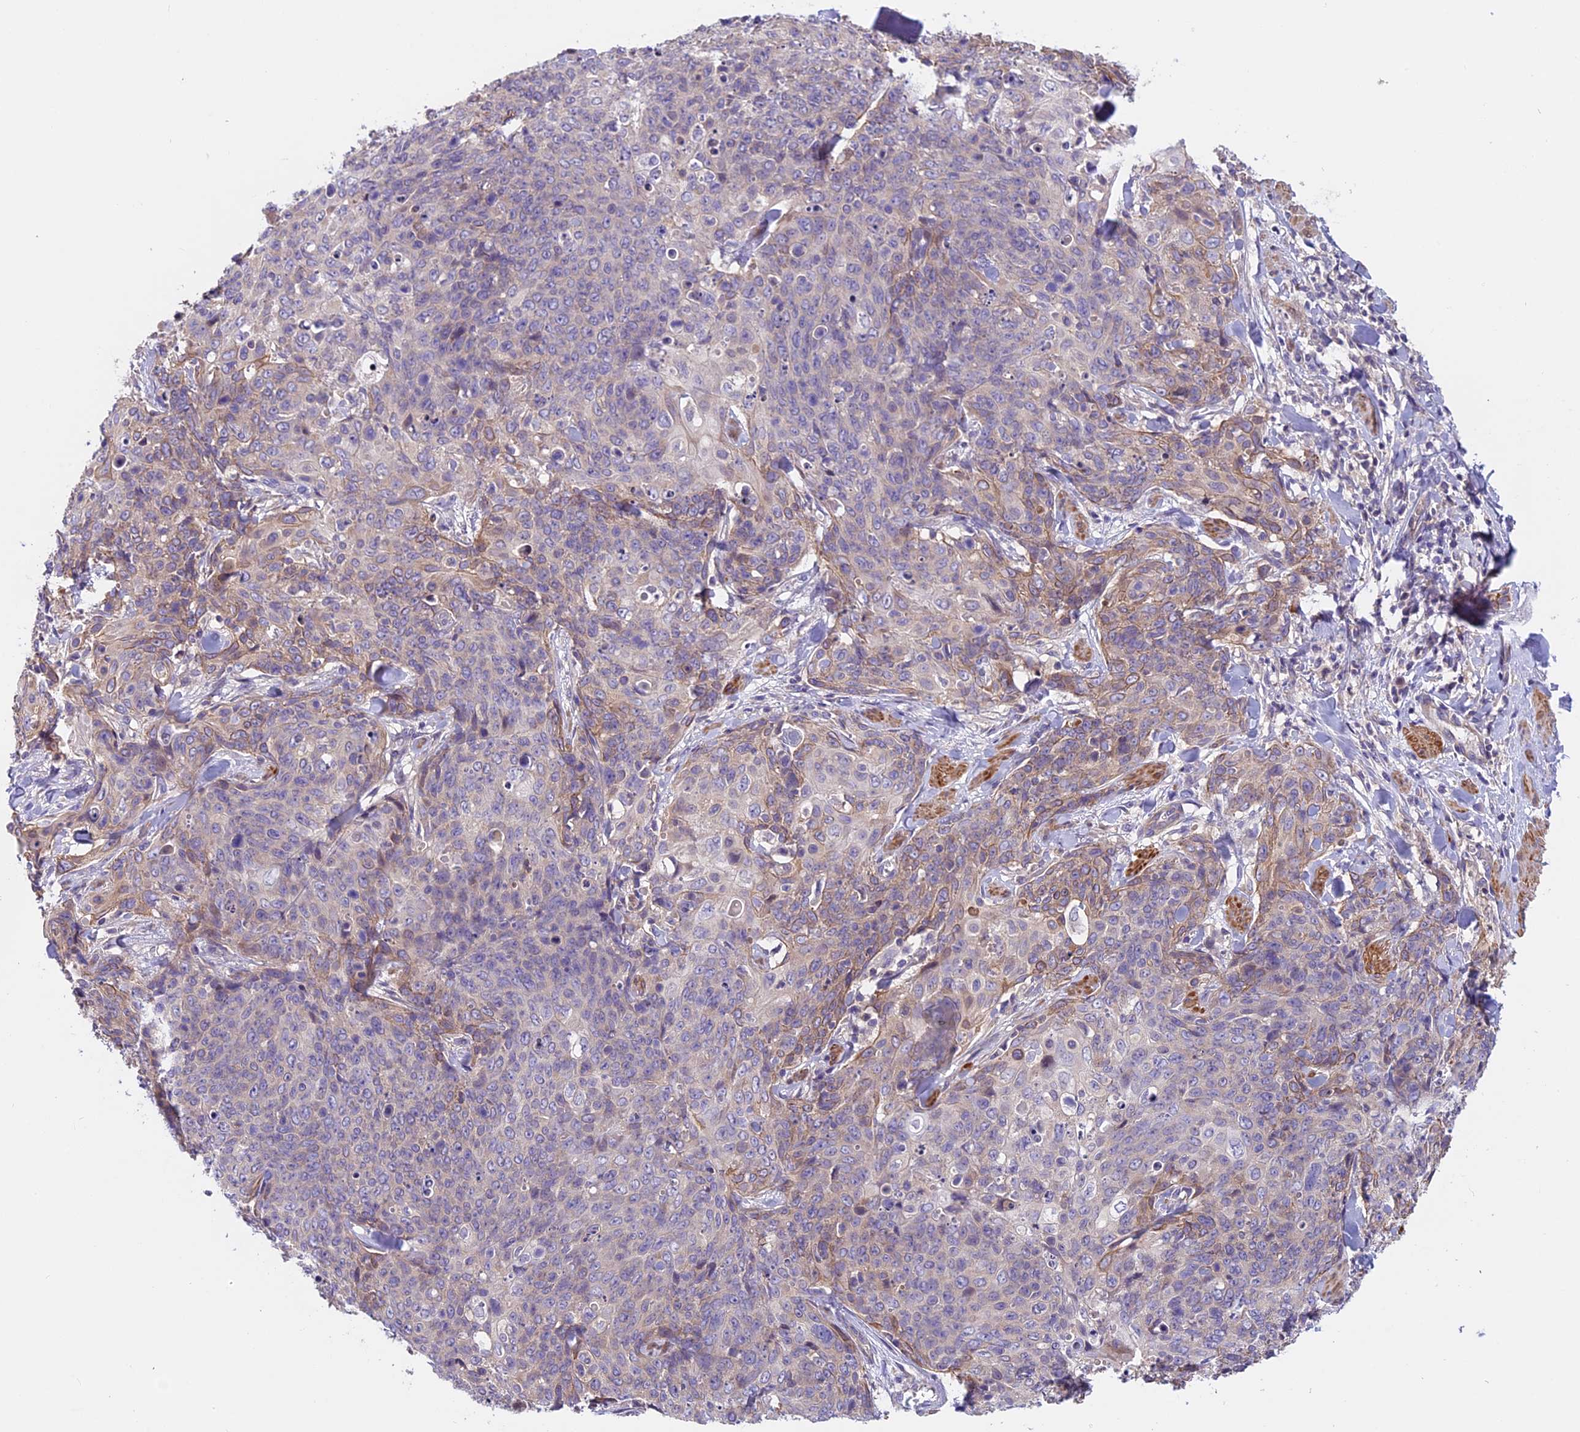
{"staining": {"intensity": "moderate", "quantity": "25%-75%", "location": "cytoplasmic/membranous"}, "tissue": "skin cancer", "cell_type": "Tumor cells", "image_type": "cancer", "snomed": [{"axis": "morphology", "description": "Squamous cell carcinoma, NOS"}, {"axis": "topography", "description": "Skin"}, {"axis": "topography", "description": "Vulva"}], "caption": "Skin cancer stained with a protein marker shows moderate staining in tumor cells.", "gene": "FAM98C", "patient": {"sex": "female", "age": 85}}